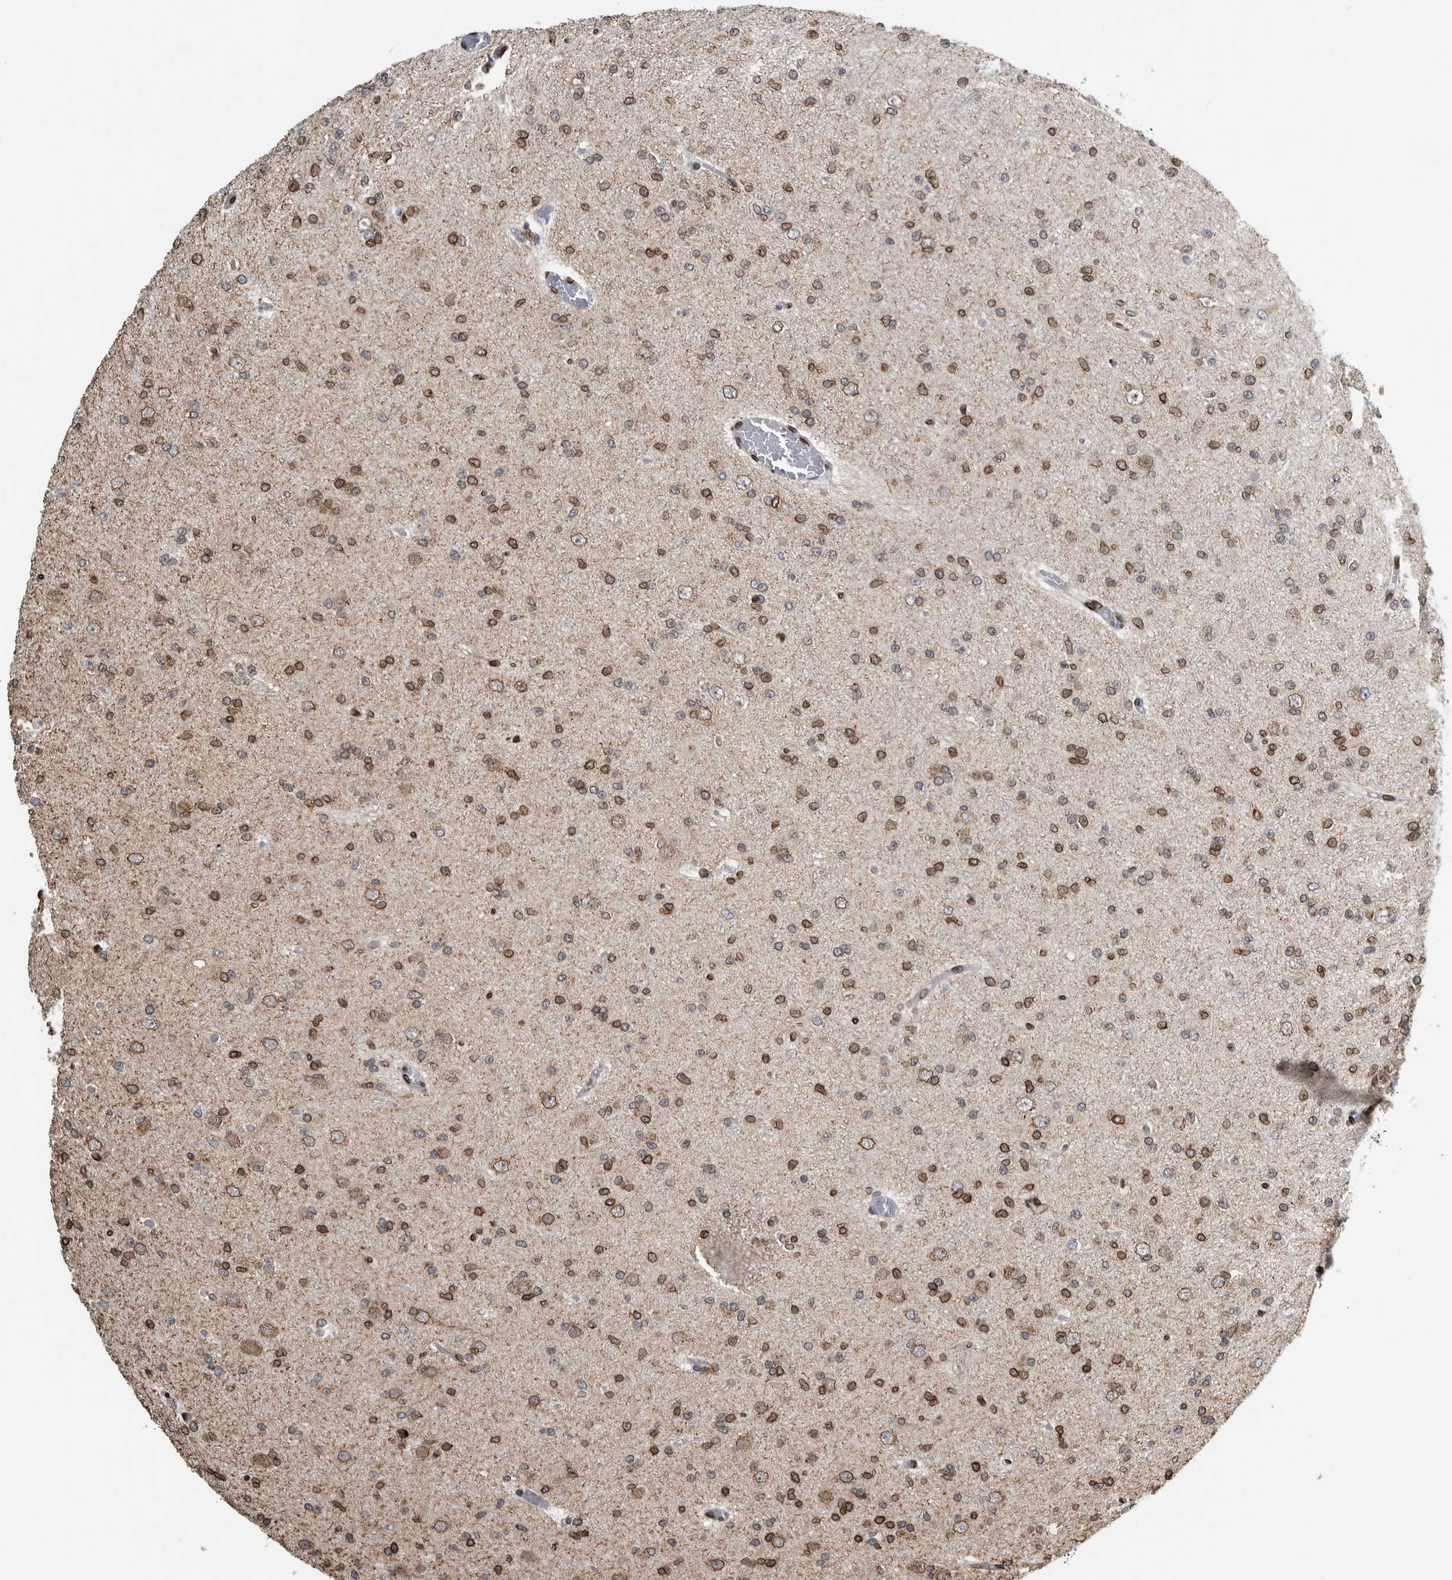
{"staining": {"intensity": "moderate", "quantity": ">75%", "location": "cytoplasmic/membranous,nuclear"}, "tissue": "glioma", "cell_type": "Tumor cells", "image_type": "cancer", "snomed": [{"axis": "morphology", "description": "Glioma, malignant, Low grade"}, {"axis": "topography", "description": "Brain"}], "caption": "DAB immunohistochemical staining of human malignant glioma (low-grade) displays moderate cytoplasmic/membranous and nuclear protein staining in approximately >75% of tumor cells. The protein is shown in brown color, while the nuclei are stained blue.", "gene": "FAM135B", "patient": {"sex": "female", "age": 22}}